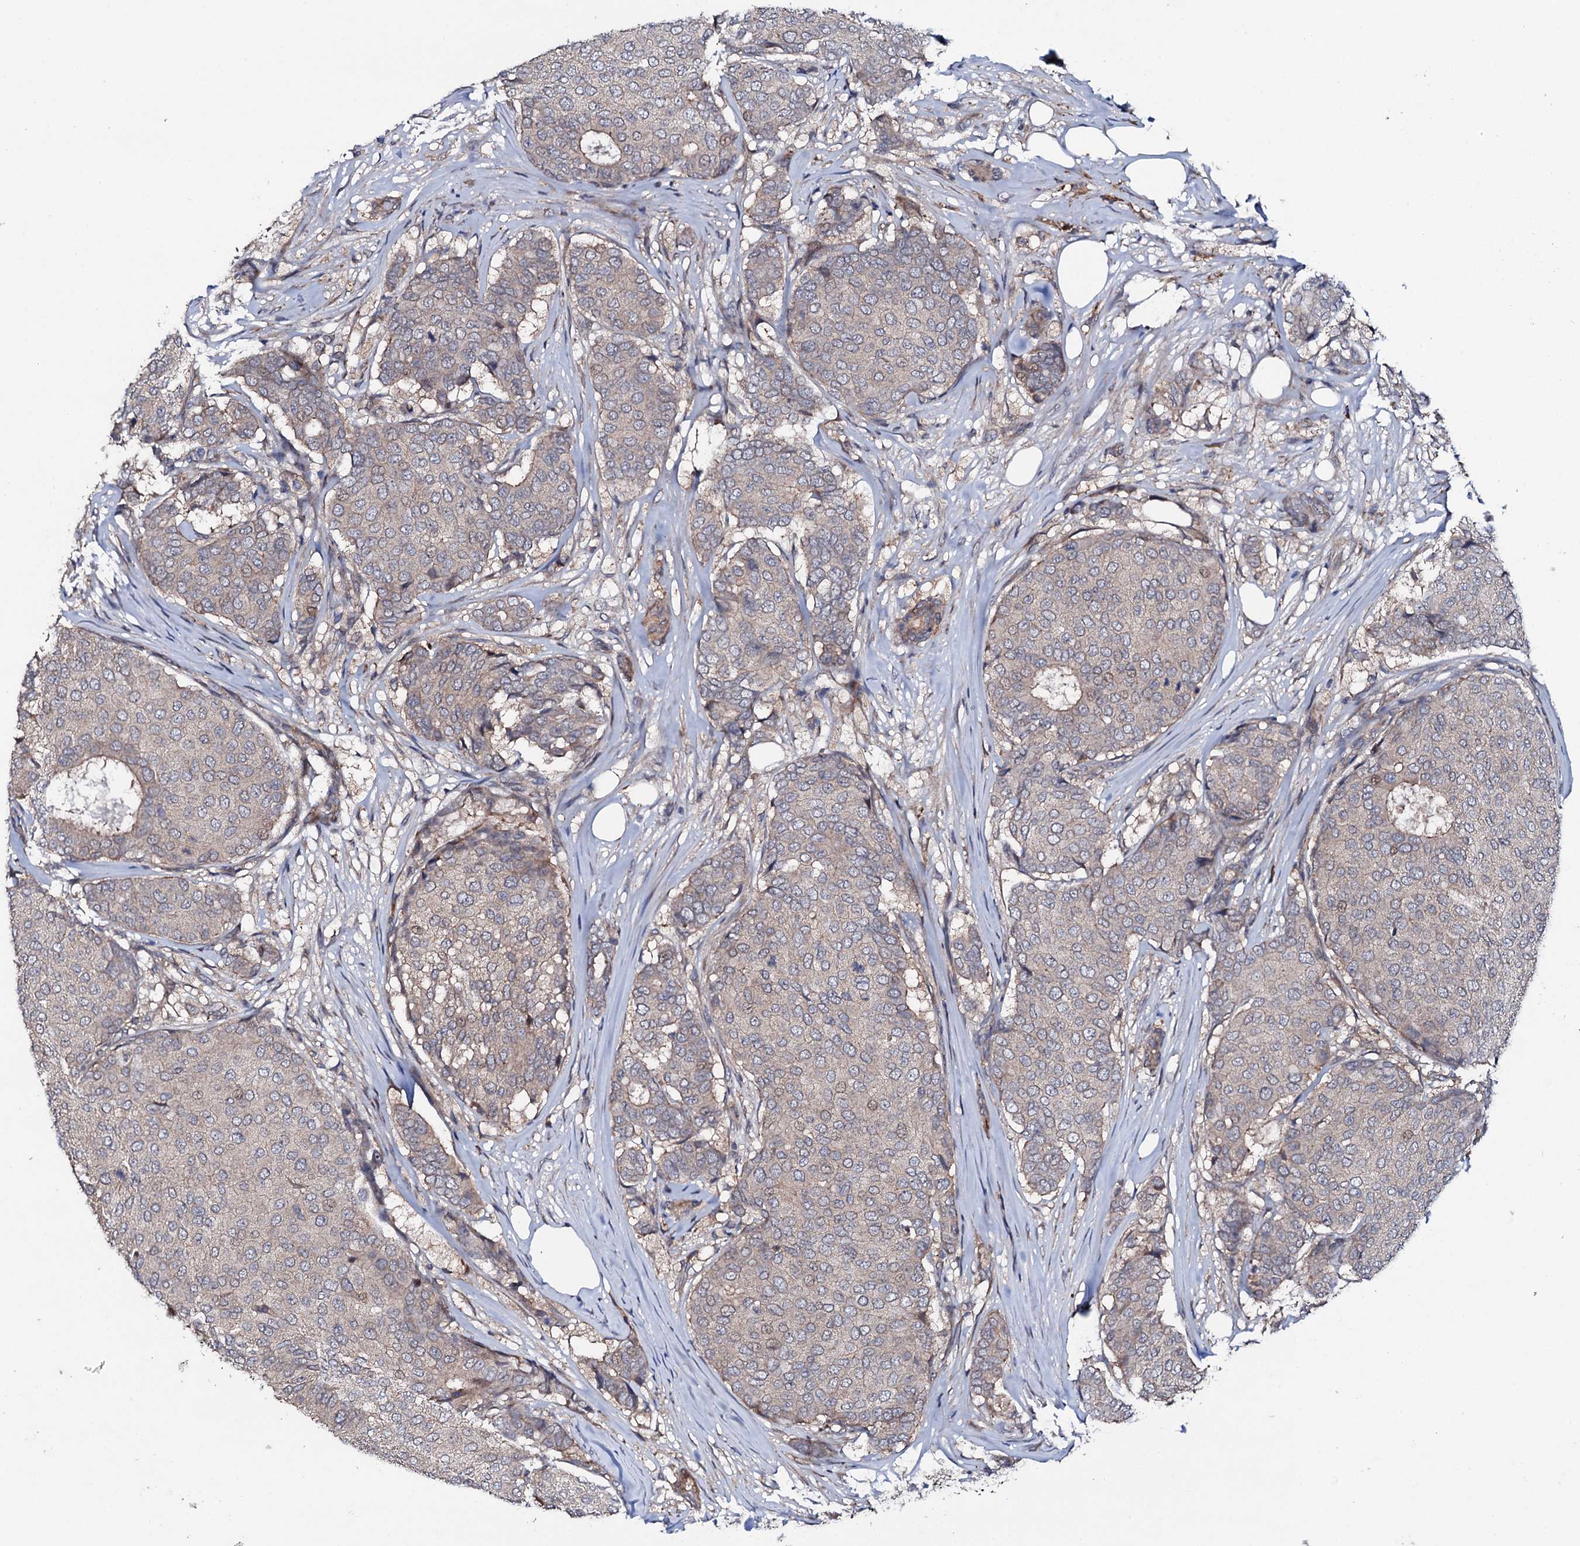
{"staining": {"intensity": "negative", "quantity": "none", "location": "none"}, "tissue": "breast cancer", "cell_type": "Tumor cells", "image_type": "cancer", "snomed": [{"axis": "morphology", "description": "Duct carcinoma"}, {"axis": "topography", "description": "Breast"}], "caption": "Tumor cells are negative for brown protein staining in intraductal carcinoma (breast).", "gene": "CIAO2A", "patient": {"sex": "female", "age": 75}}